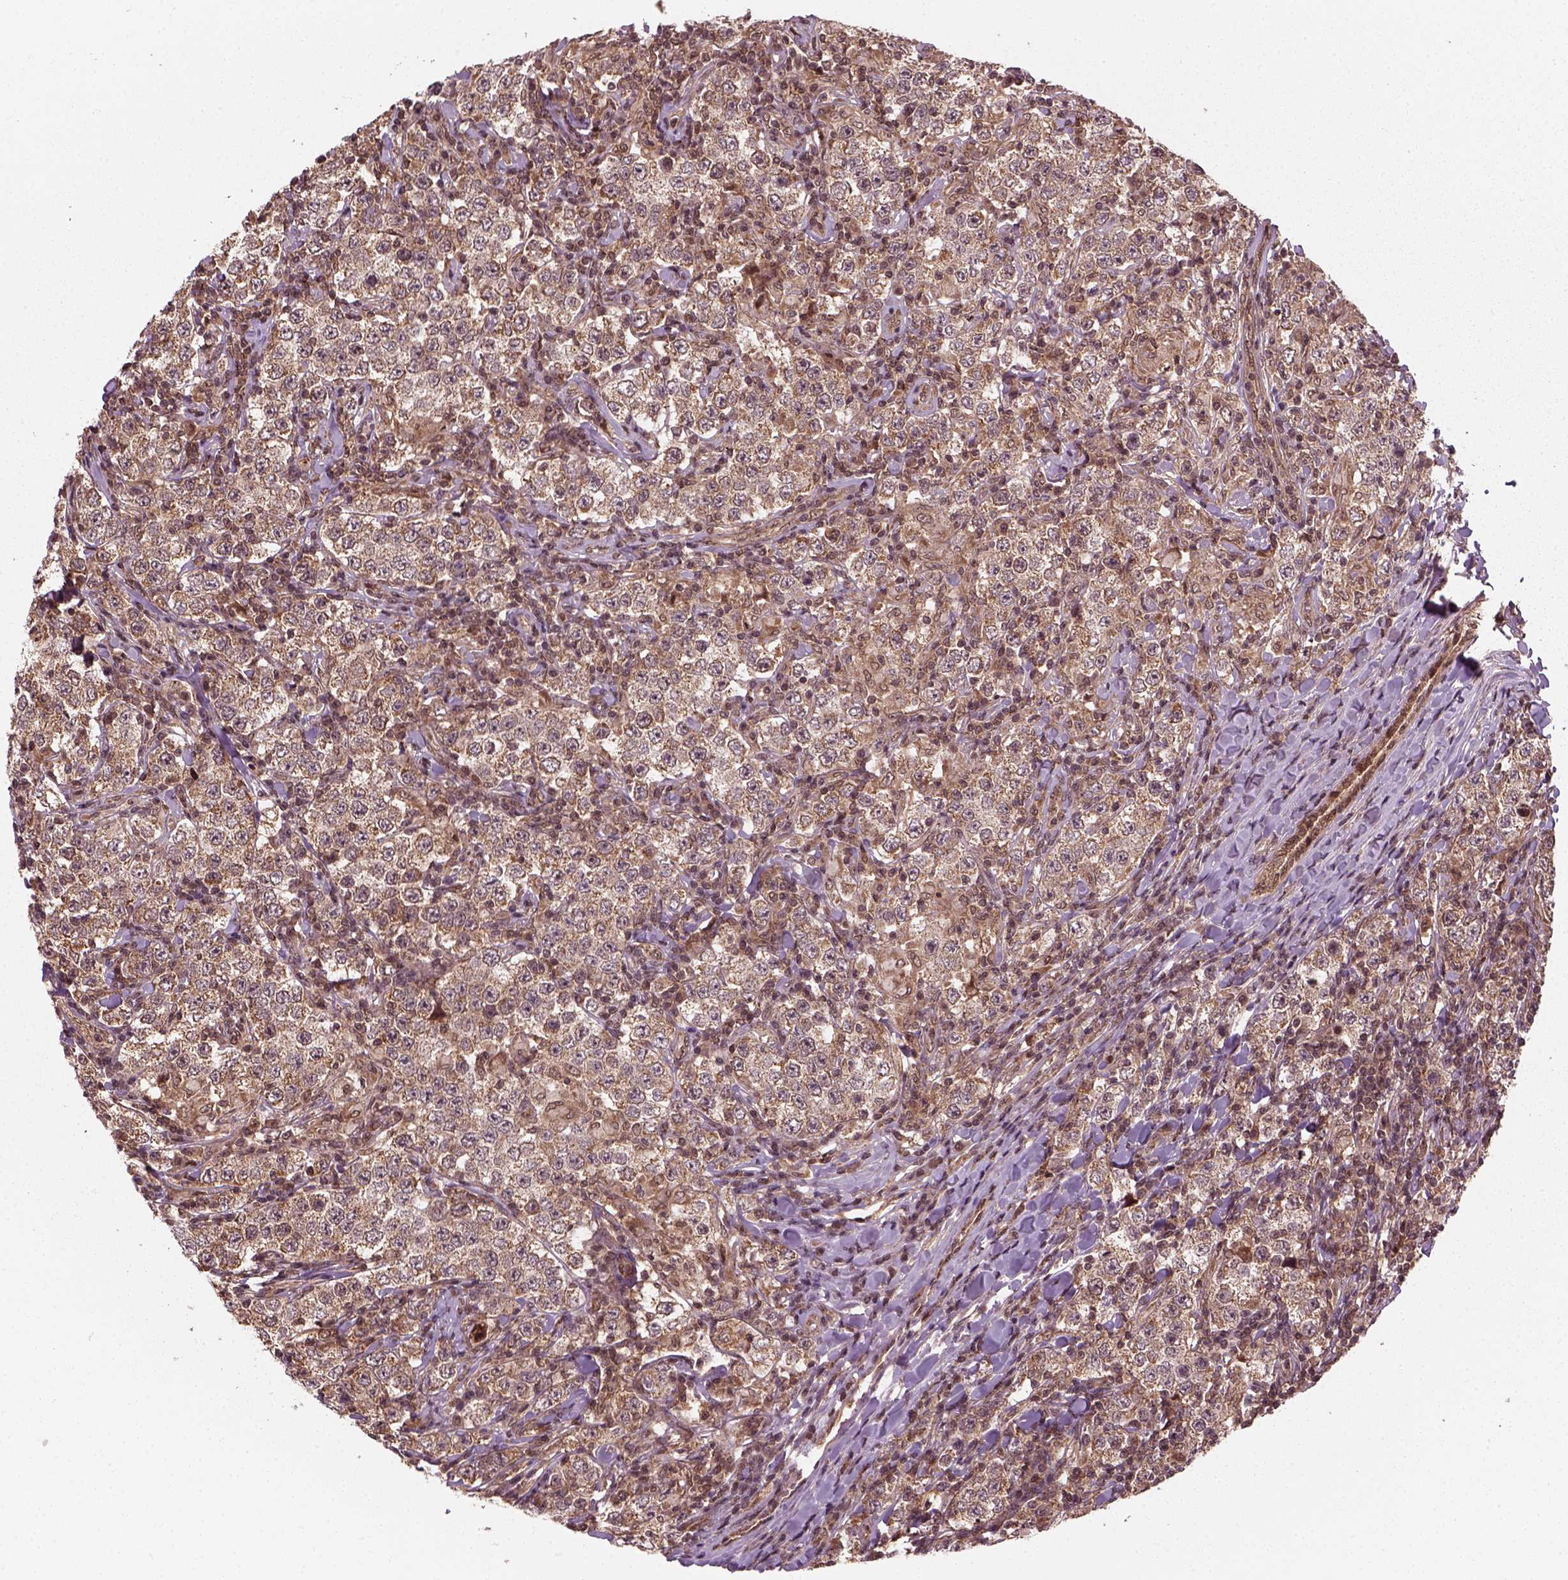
{"staining": {"intensity": "moderate", "quantity": ">75%", "location": "cytoplasmic/membranous"}, "tissue": "testis cancer", "cell_type": "Tumor cells", "image_type": "cancer", "snomed": [{"axis": "morphology", "description": "Seminoma, NOS"}, {"axis": "morphology", "description": "Carcinoma, Embryonal, NOS"}, {"axis": "topography", "description": "Testis"}], "caption": "Testis cancer stained with IHC demonstrates moderate cytoplasmic/membranous staining in about >75% of tumor cells.", "gene": "NUDT9", "patient": {"sex": "male", "age": 41}}